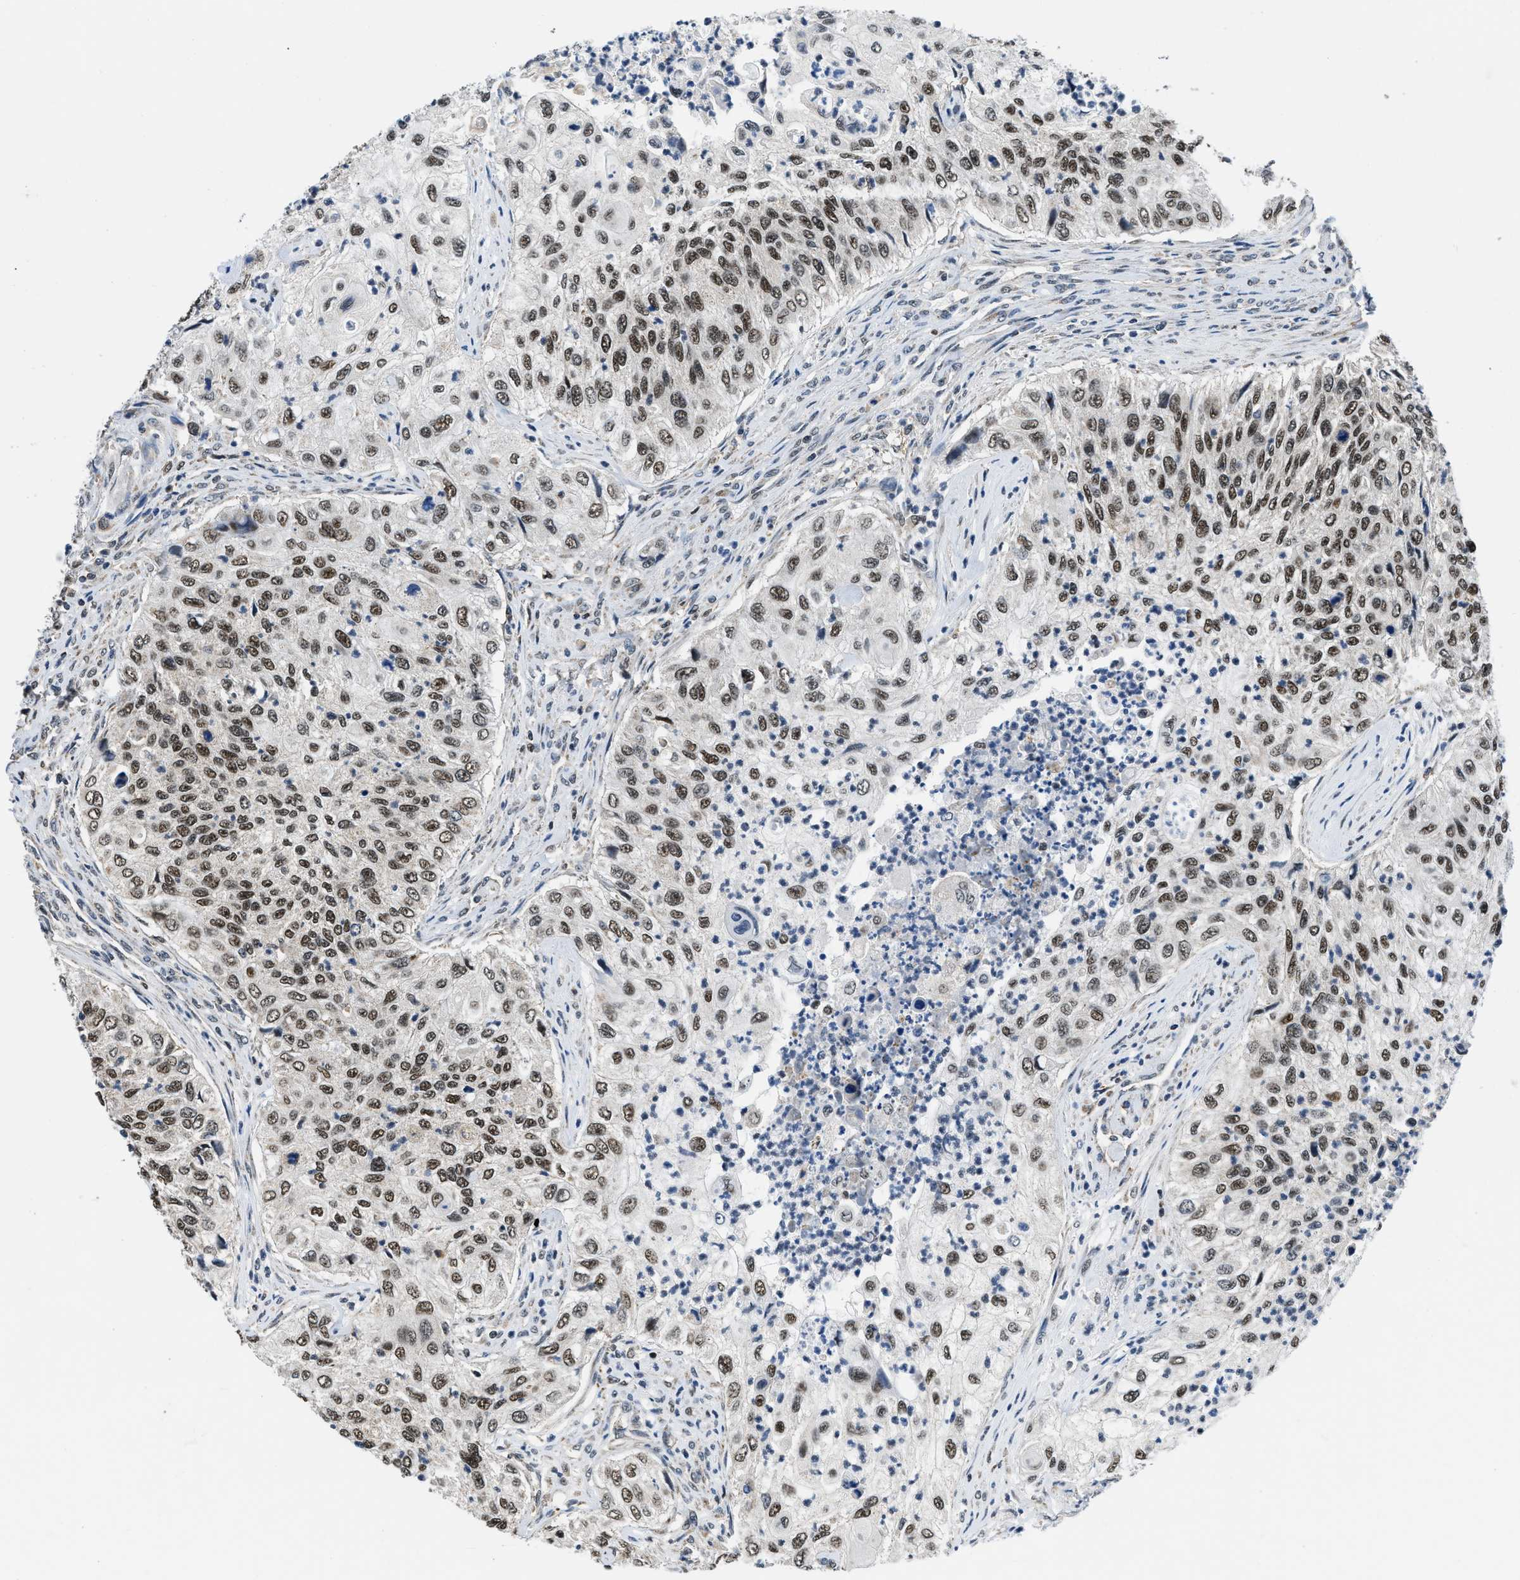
{"staining": {"intensity": "strong", "quantity": ">75%", "location": "nuclear"}, "tissue": "urothelial cancer", "cell_type": "Tumor cells", "image_type": "cancer", "snomed": [{"axis": "morphology", "description": "Urothelial carcinoma, High grade"}, {"axis": "topography", "description": "Urinary bladder"}], "caption": "A high-resolution photomicrograph shows IHC staining of urothelial carcinoma (high-grade), which exhibits strong nuclear positivity in about >75% of tumor cells. Nuclei are stained in blue.", "gene": "KDM3B", "patient": {"sex": "female", "age": 60}}